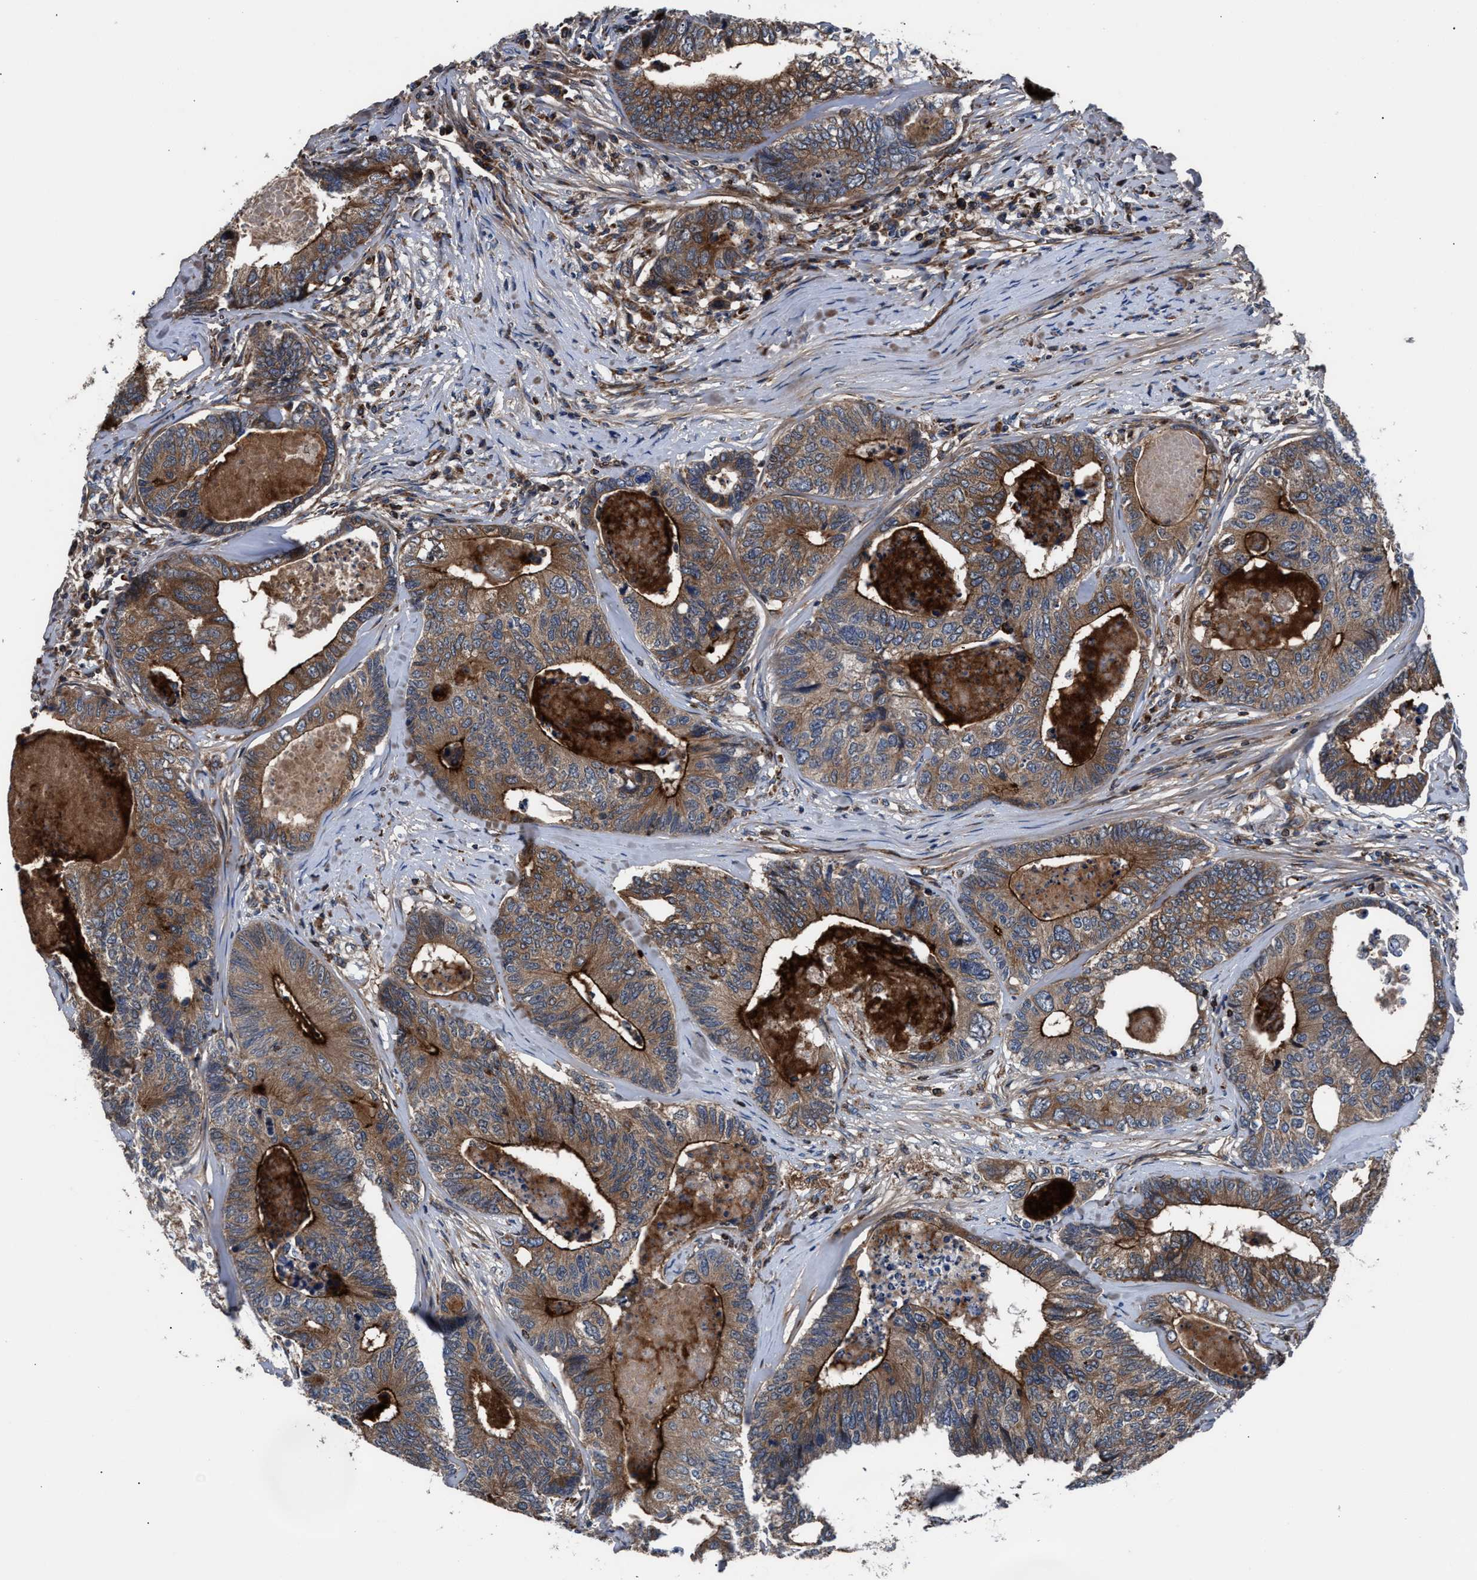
{"staining": {"intensity": "moderate", "quantity": ">75%", "location": "cytoplasmic/membranous"}, "tissue": "colorectal cancer", "cell_type": "Tumor cells", "image_type": "cancer", "snomed": [{"axis": "morphology", "description": "Adenocarcinoma, NOS"}, {"axis": "topography", "description": "Colon"}], "caption": "This is an image of IHC staining of colorectal cancer (adenocarcinoma), which shows moderate positivity in the cytoplasmic/membranous of tumor cells.", "gene": "PRR15L", "patient": {"sex": "female", "age": 67}}